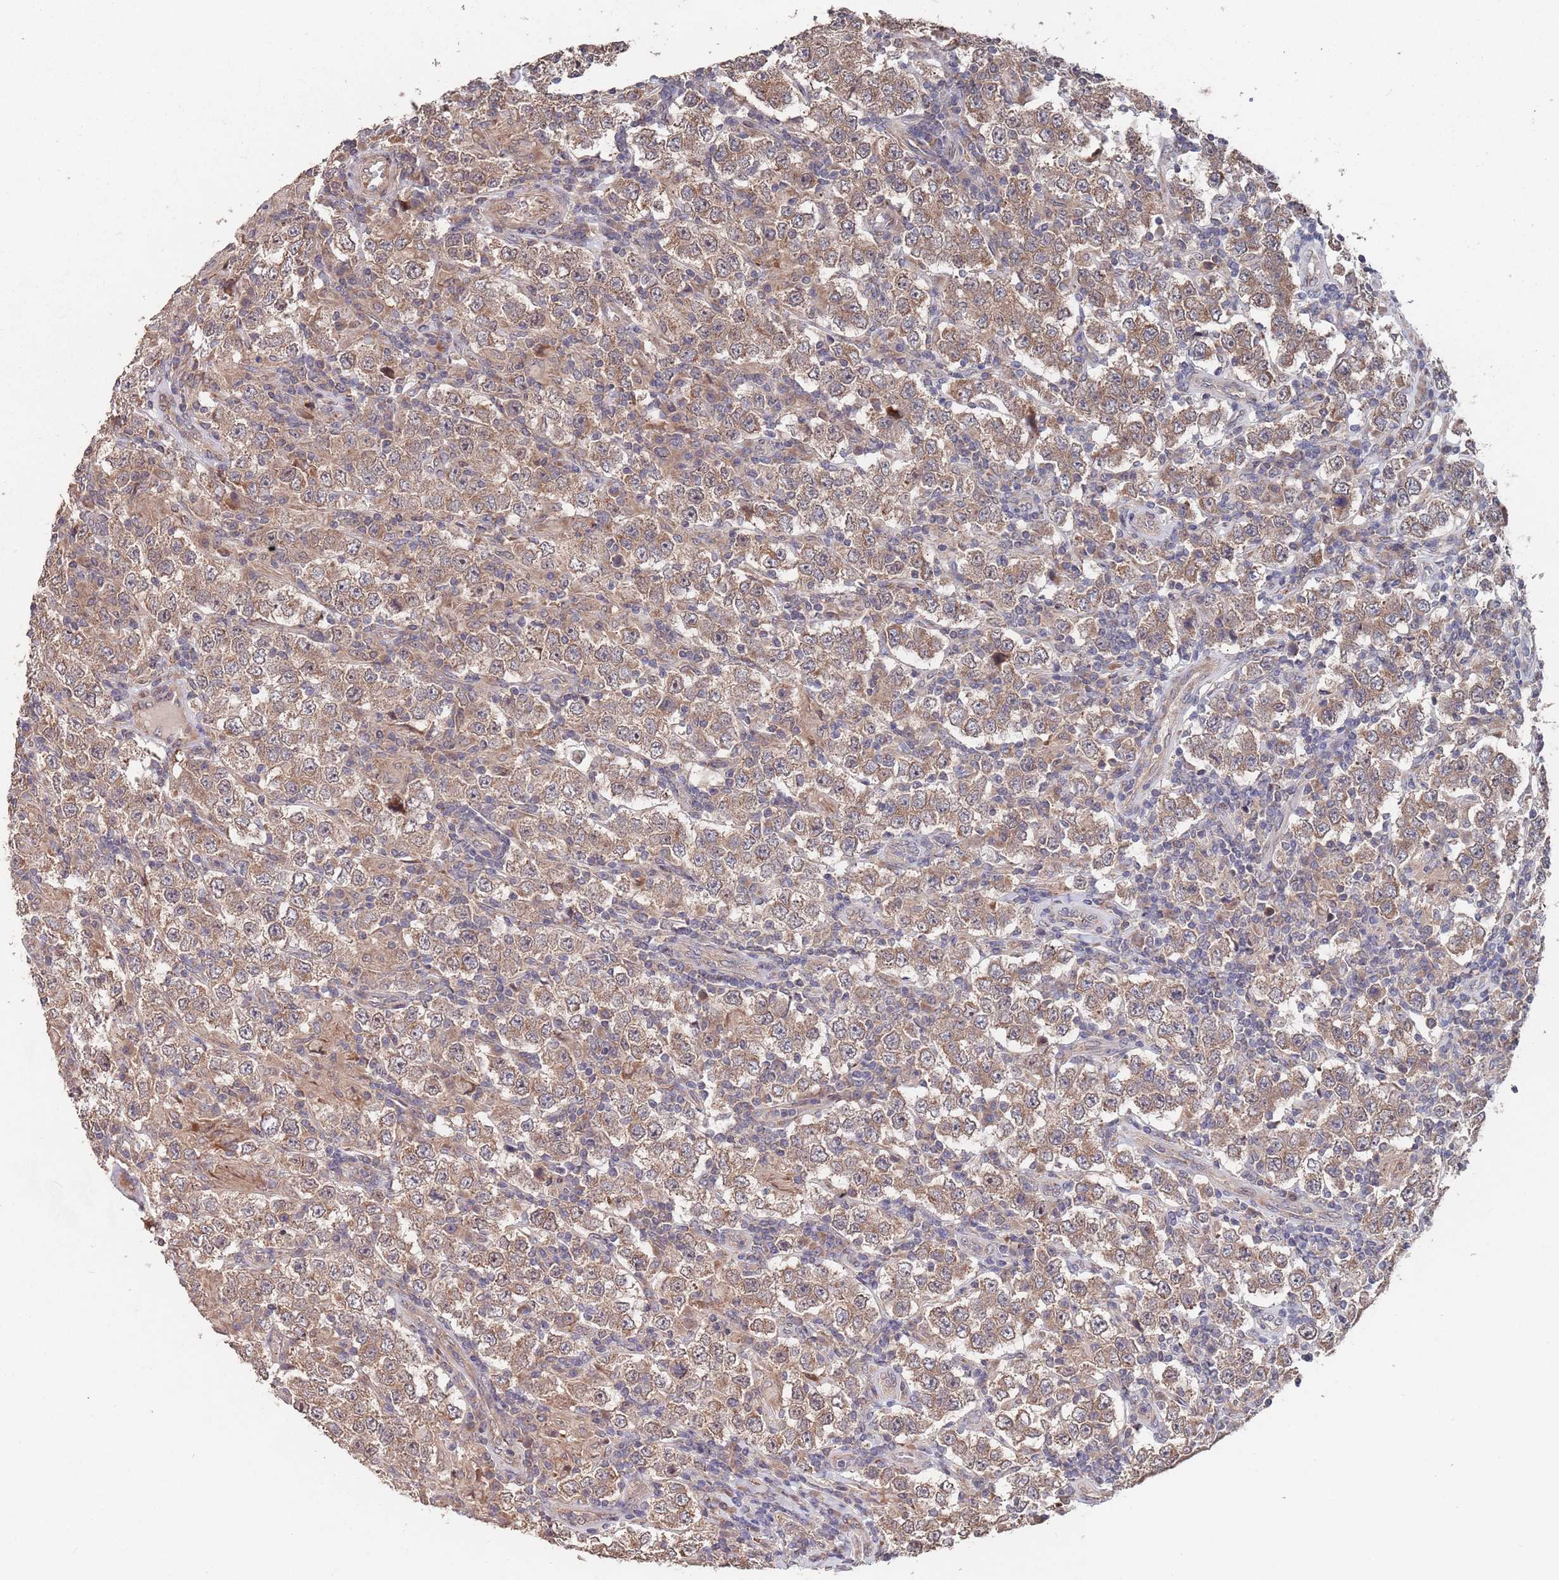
{"staining": {"intensity": "moderate", "quantity": ">75%", "location": "cytoplasmic/membranous"}, "tissue": "testis cancer", "cell_type": "Tumor cells", "image_type": "cancer", "snomed": [{"axis": "morphology", "description": "Normal tissue, NOS"}, {"axis": "morphology", "description": "Urothelial carcinoma, High grade"}, {"axis": "morphology", "description": "Seminoma, NOS"}, {"axis": "morphology", "description": "Carcinoma, Embryonal, NOS"}, {"axis": "topography", "description": "Urinary bladder"}, {"axis": "topography", "description": "Testis"}], "caption": "The immunohistochemical stain labels moderate cytoplasmic/membranous positivity in tumor cells of testis seminoma tissue. The protein of interest is stained brown, and the nuclei are stained in blue (DAB (3,3'-diaminobenzidine) IHC with brightfield microscopy, high magnification).", "gene": "UNC45A", "patient": {"sex": "male", "age": 41}}